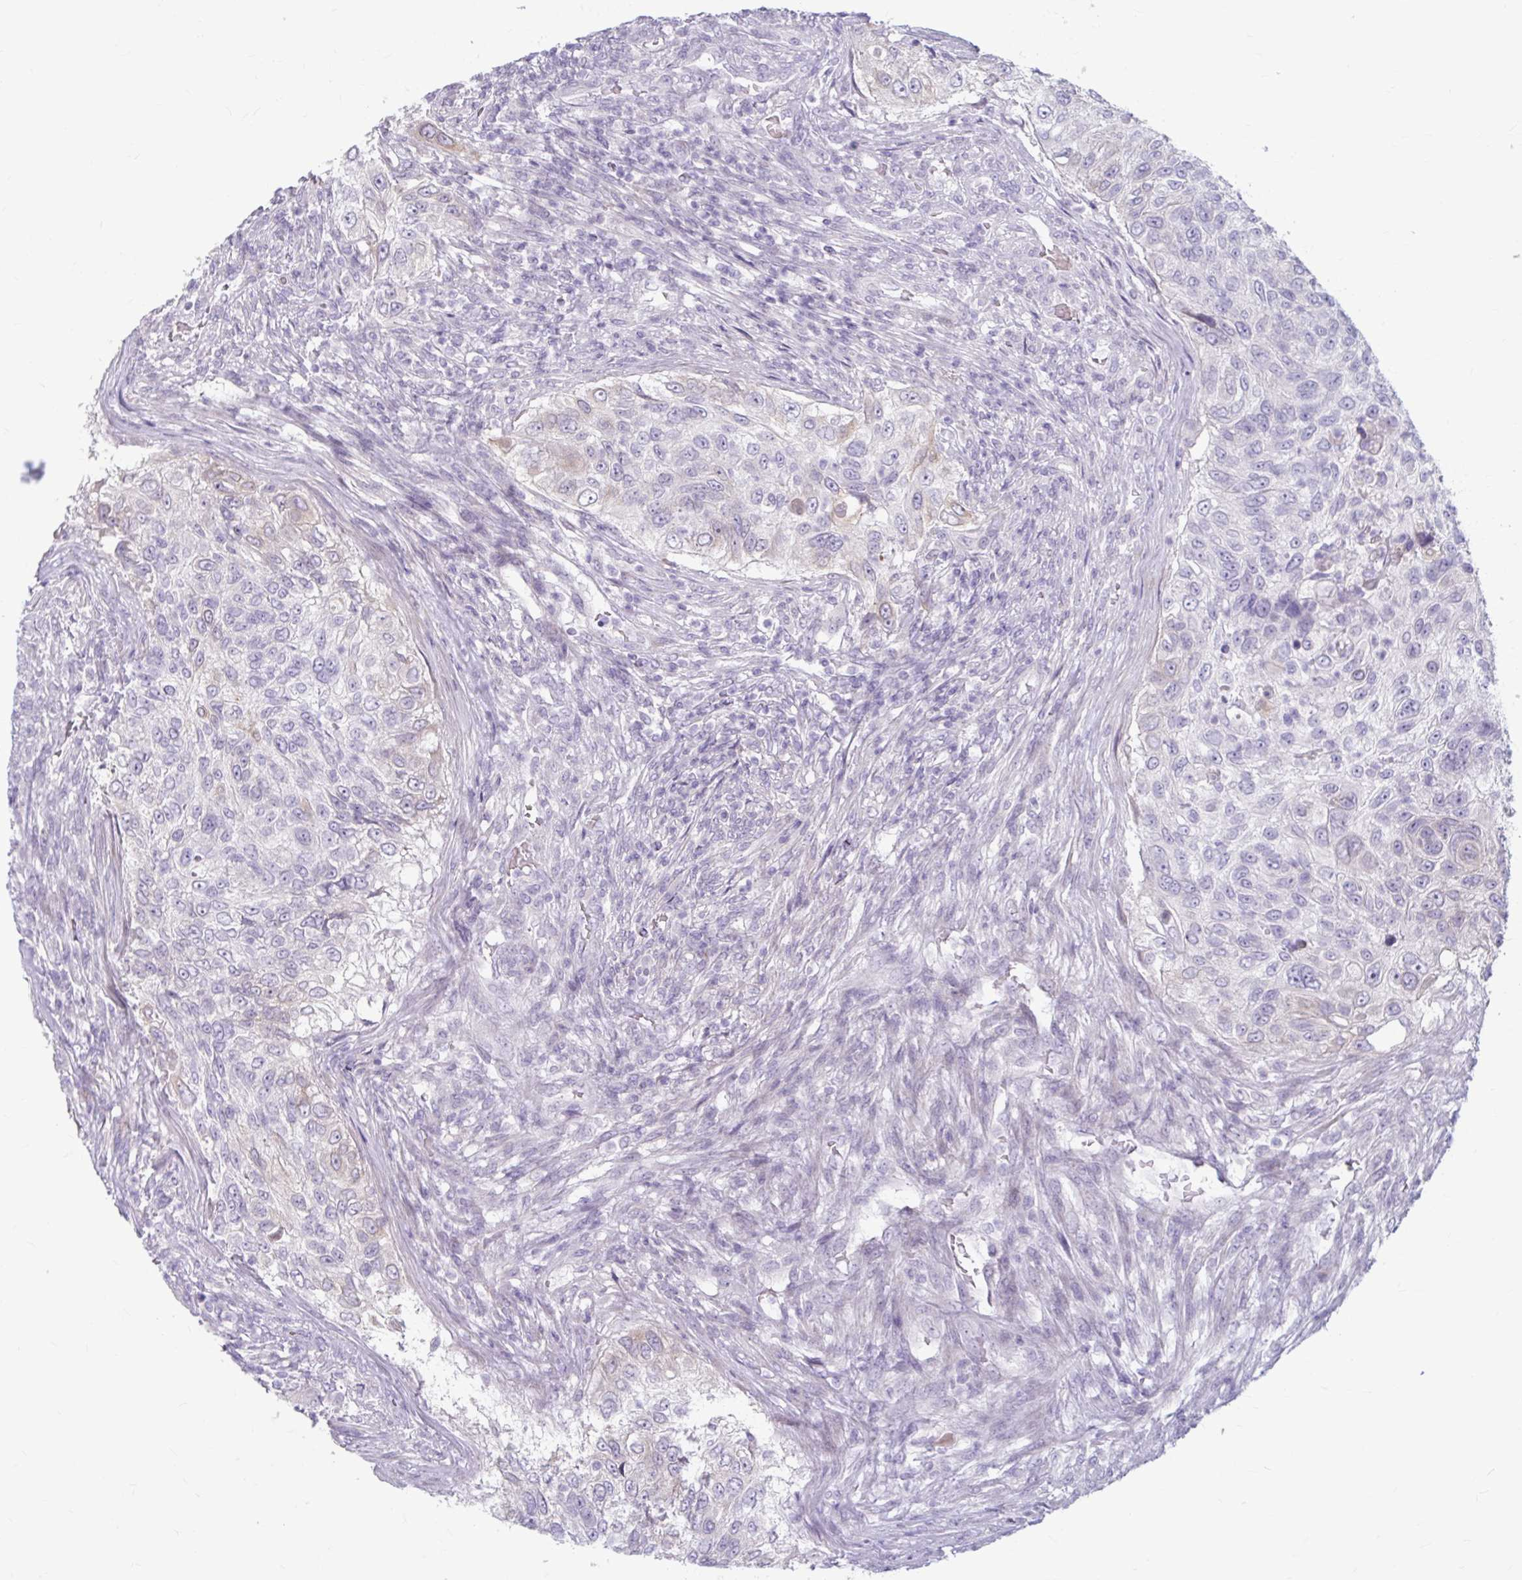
{"staining": {"intensity": "negative", "quantity": "none", "location": "none"}, "tissue": "urothelial cancer", "cell_type": "Tumor cells", "image_type": "cancer", "snomed": [{"axis": "morphology", "description": "Urothelial carcinoma, High grade"}, {"axis": "topography", "description": "Urinary bladder"}], "caption": "The histopathology image reveals no significant positivity in tumor cells of high-grade urothelial carcinoma.", "gene": "MSMO1", "patient": {"sex": "female", "age": 60}}